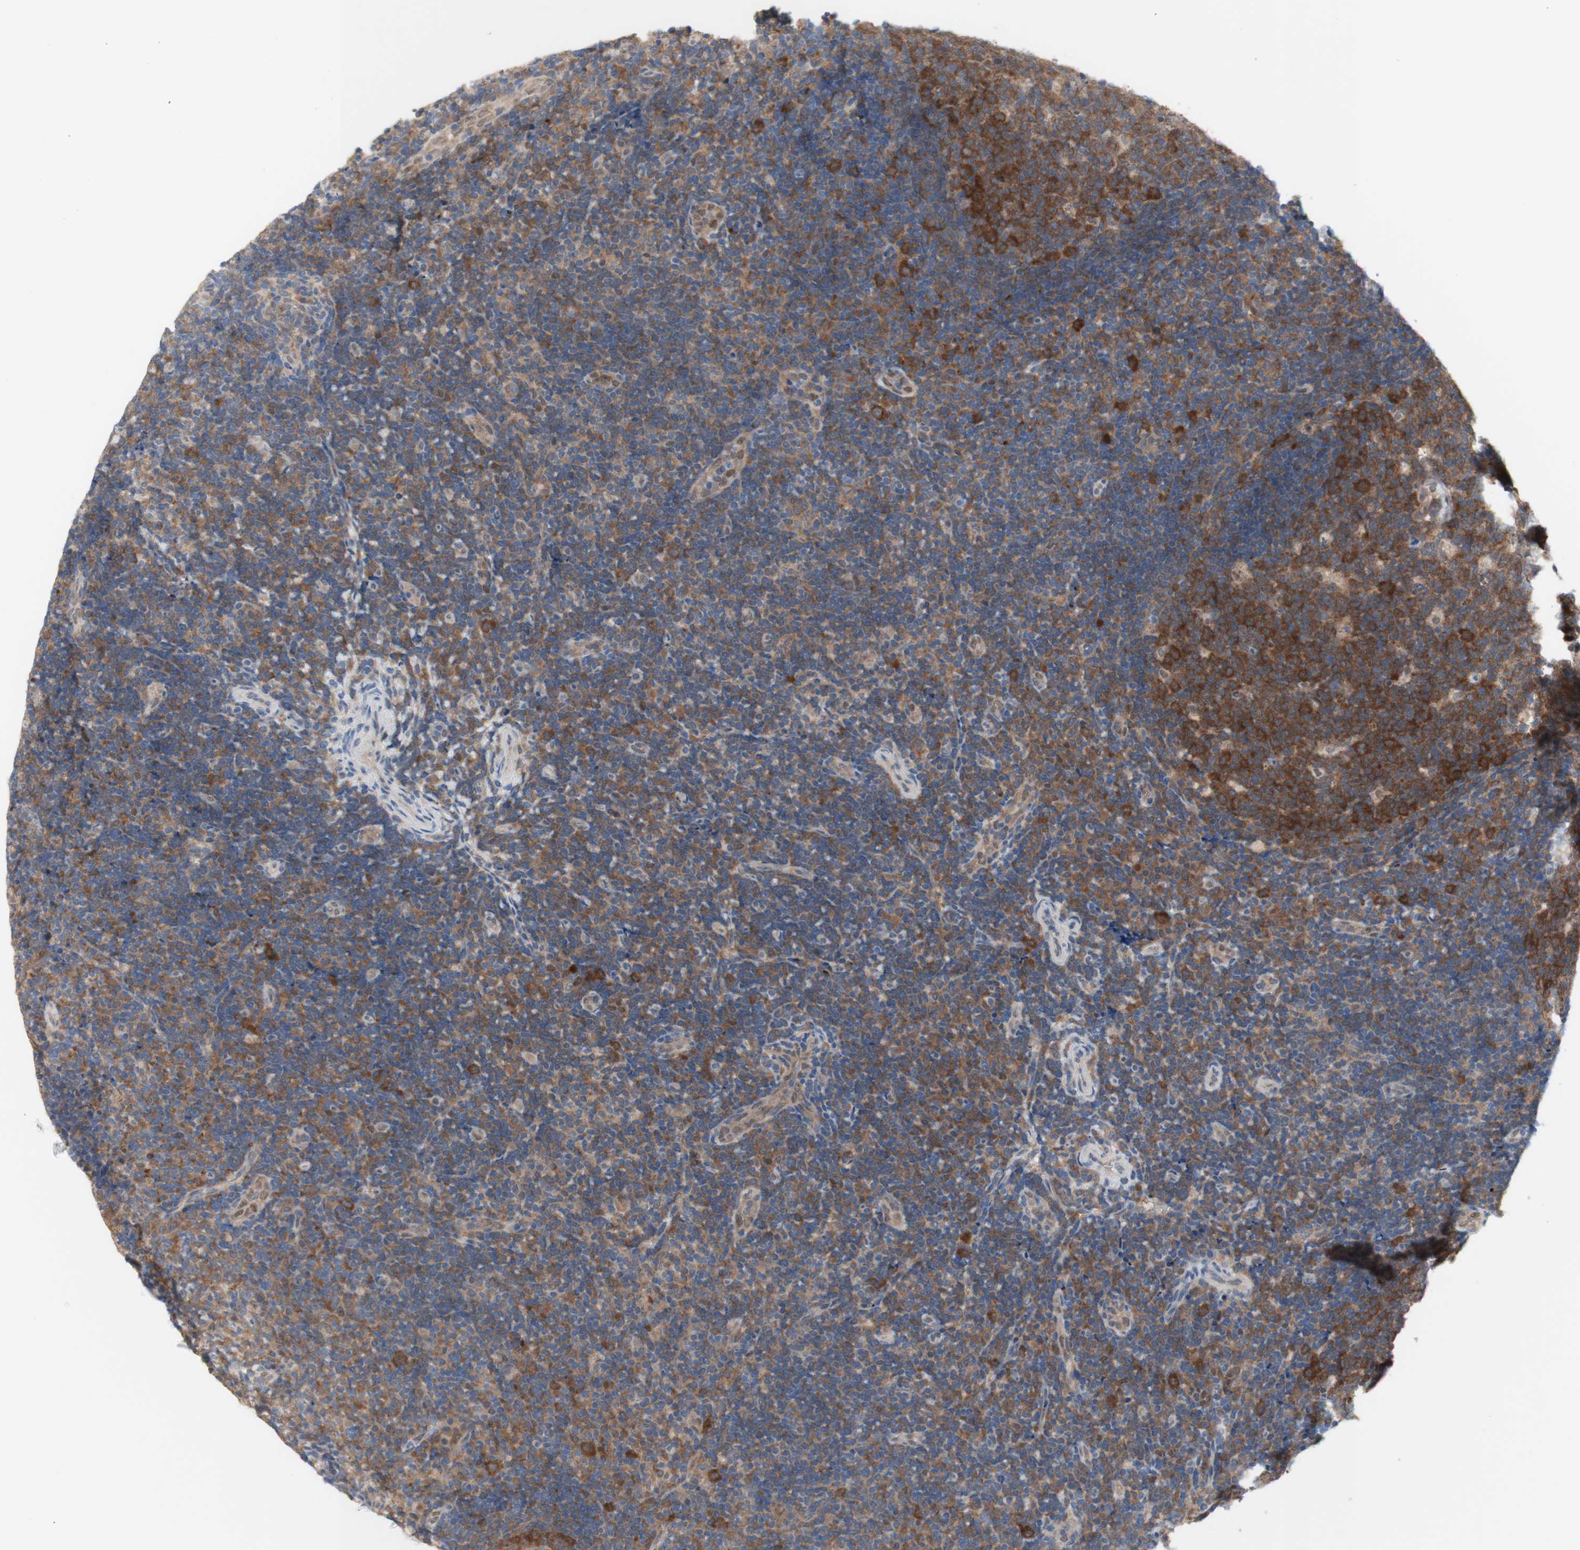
{"staining": {"intensity": "strong", "quantity": ">75%", "location": "cytoplasmic/membranous"}, "tissue": "tonsil", "cell_type": "Germinal center cells", "image_type": "normal", "snomed": [{"axis": "morphology", "description": "Normal tissue, NOS"}, {"axis": "topography", "description": "Tonsil"}], "caption": "The micrograph exhibits staining of normal tonsil, revealing strong cytoplasmic/membranous protein staining (brown color) within germinal center cells.", "gene": "PRMT5", "patient": {"sex": "female", "age": 40}}